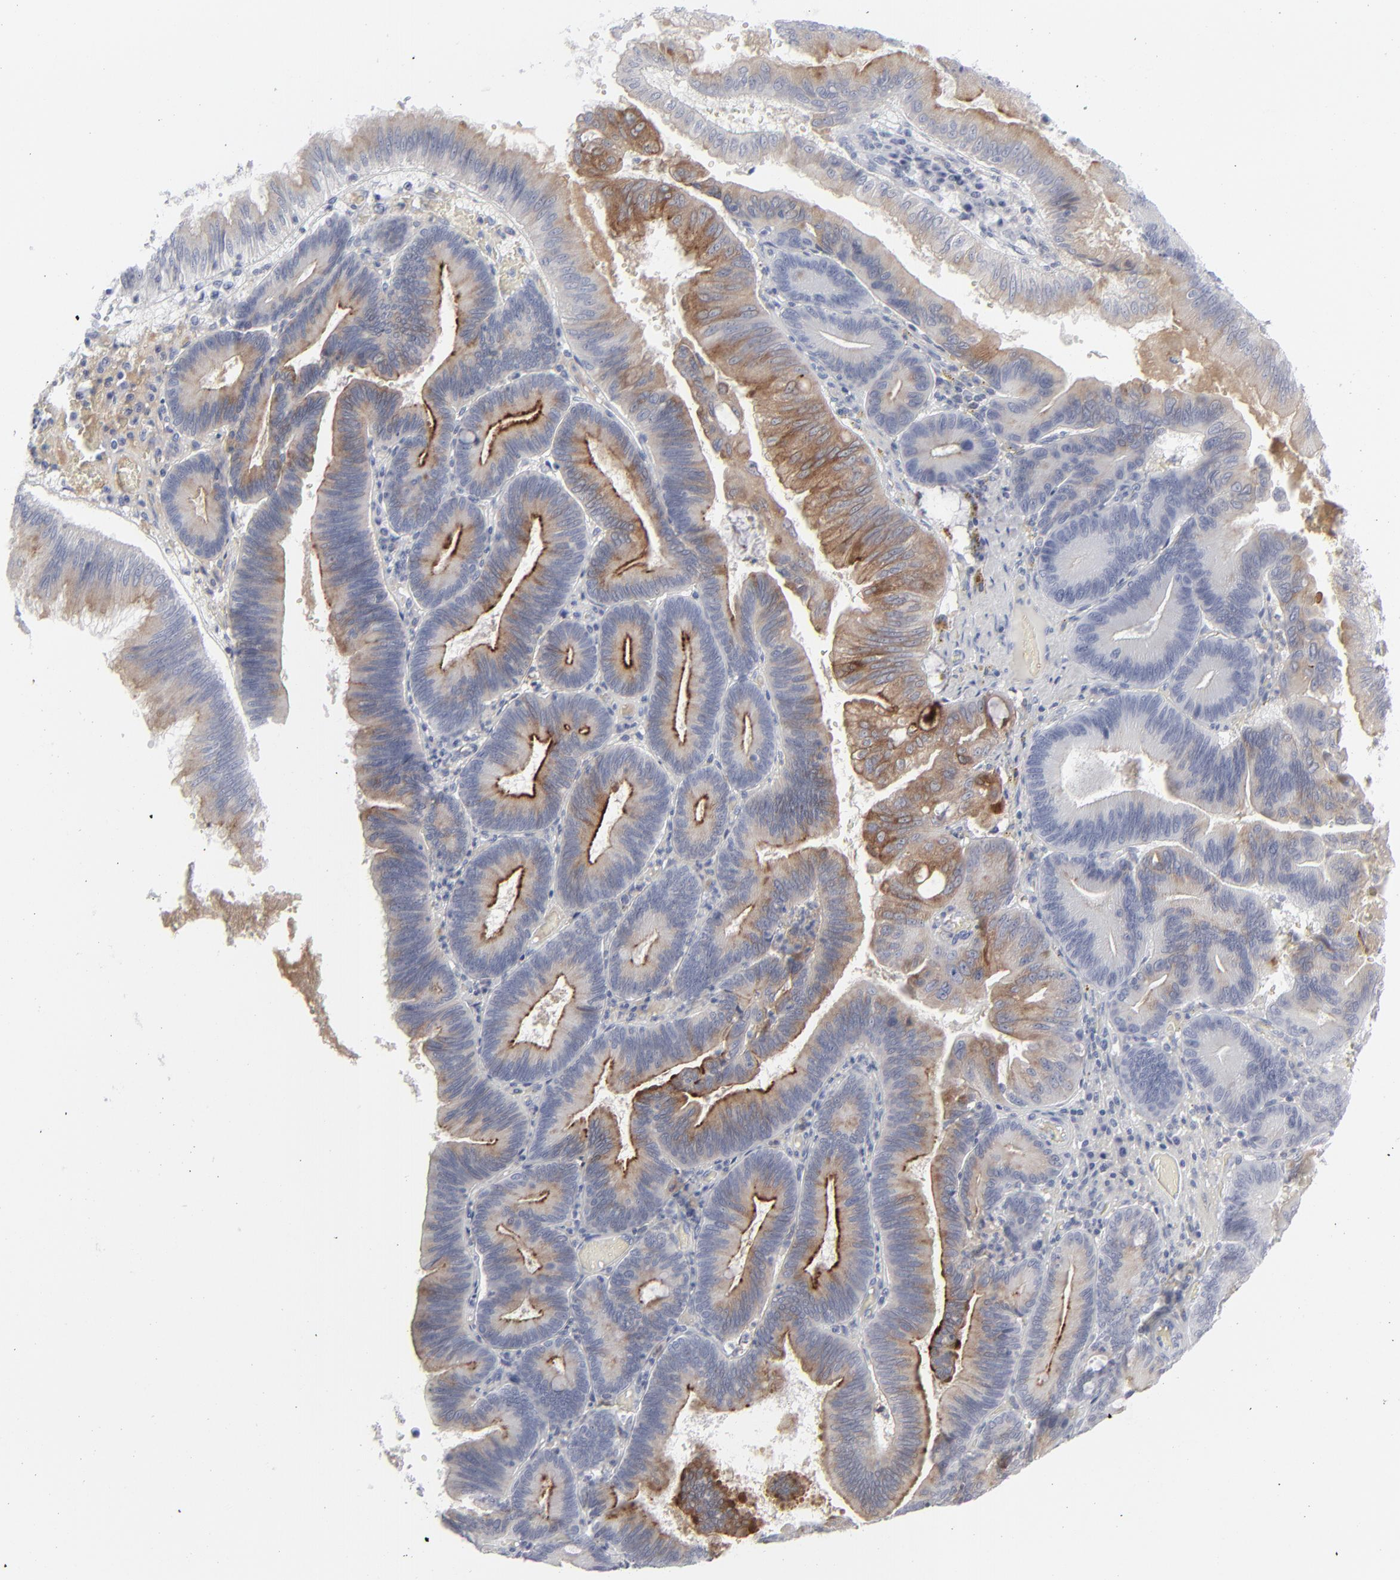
{"staining": {"intensity": "moderate", "quantity": "25%-75%", "location": "cytoplasmic/membranous"}, "tissue": "pancreatic cancer", "cell_type": "Tumor cells", "image_type": "cancer", "snomed": [{"axis": "morphology", "description": "Adenocarcinoma, NOS"}, {"axis": "topography", "description": "Pancreas"}], "caption": "A micrograph showing moderate cytoplasmic/membranous positivity in about 25%-75% of tumor cells in adenocarcinoma (pancreatic), as visualized by brown immunohistochemical staining.", "gene": "MSLN", "patient": {"sex": "male", "age": 82}}